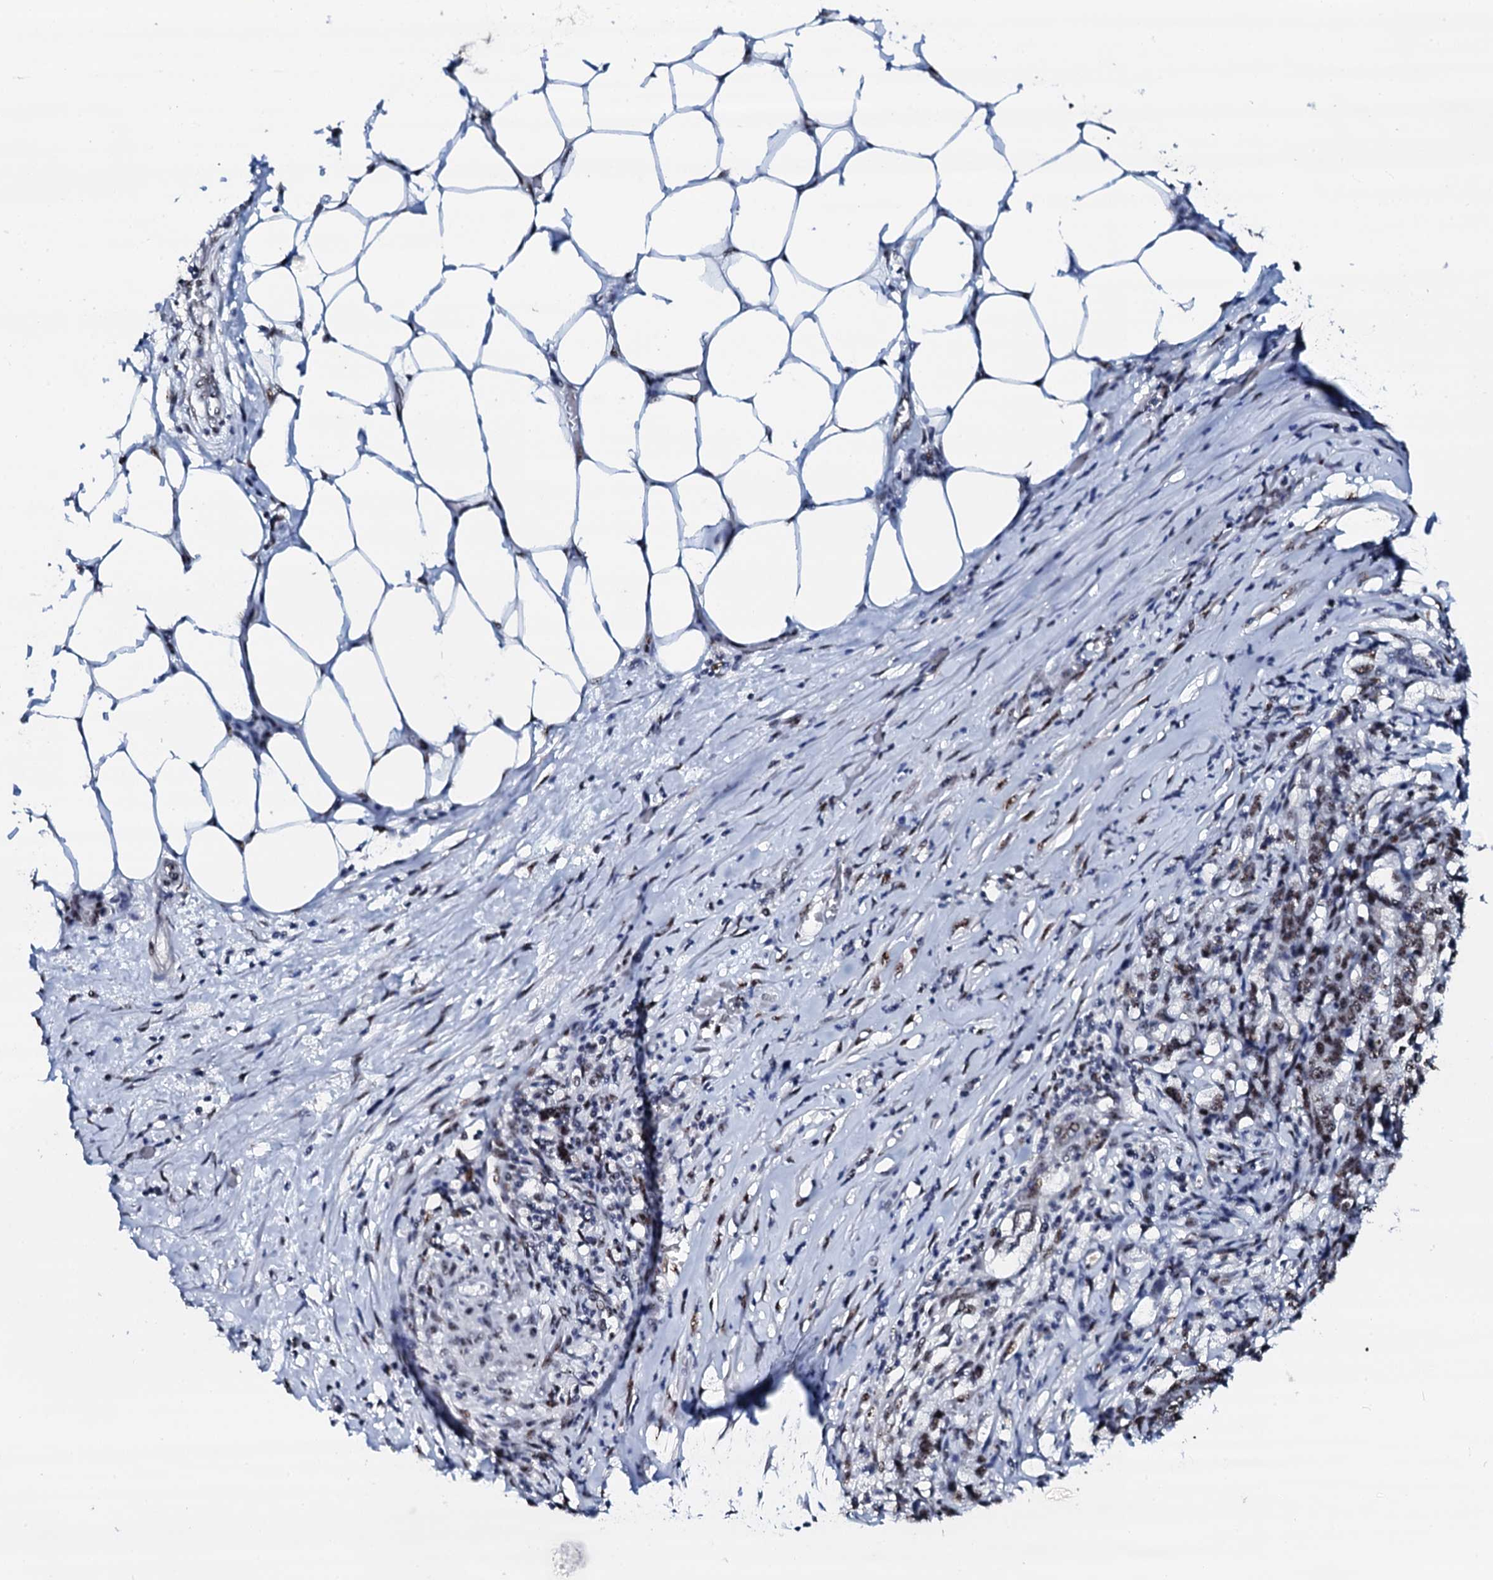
{"staining": {"intensity": "moderate", "quantity": ">75%", "location": "nuclear"}, "tissue": "stomach cancer", "cell_type": "Tumor cells", "image_type": "cancer", "snomed": [{"axis": "morphology", "description": "Adenocarcinoma, NOS"}, {"axis": "topography", "description": "Stomach"}], "caption": "A high-resolution image shows immunohistochemistry staining of adenocarcinoma (stomach), which shows moderate nuclear staining in about >75% of tumor cells.", "gene": "NKAPD1", "patient": {"sex": "male", "age": 59}}